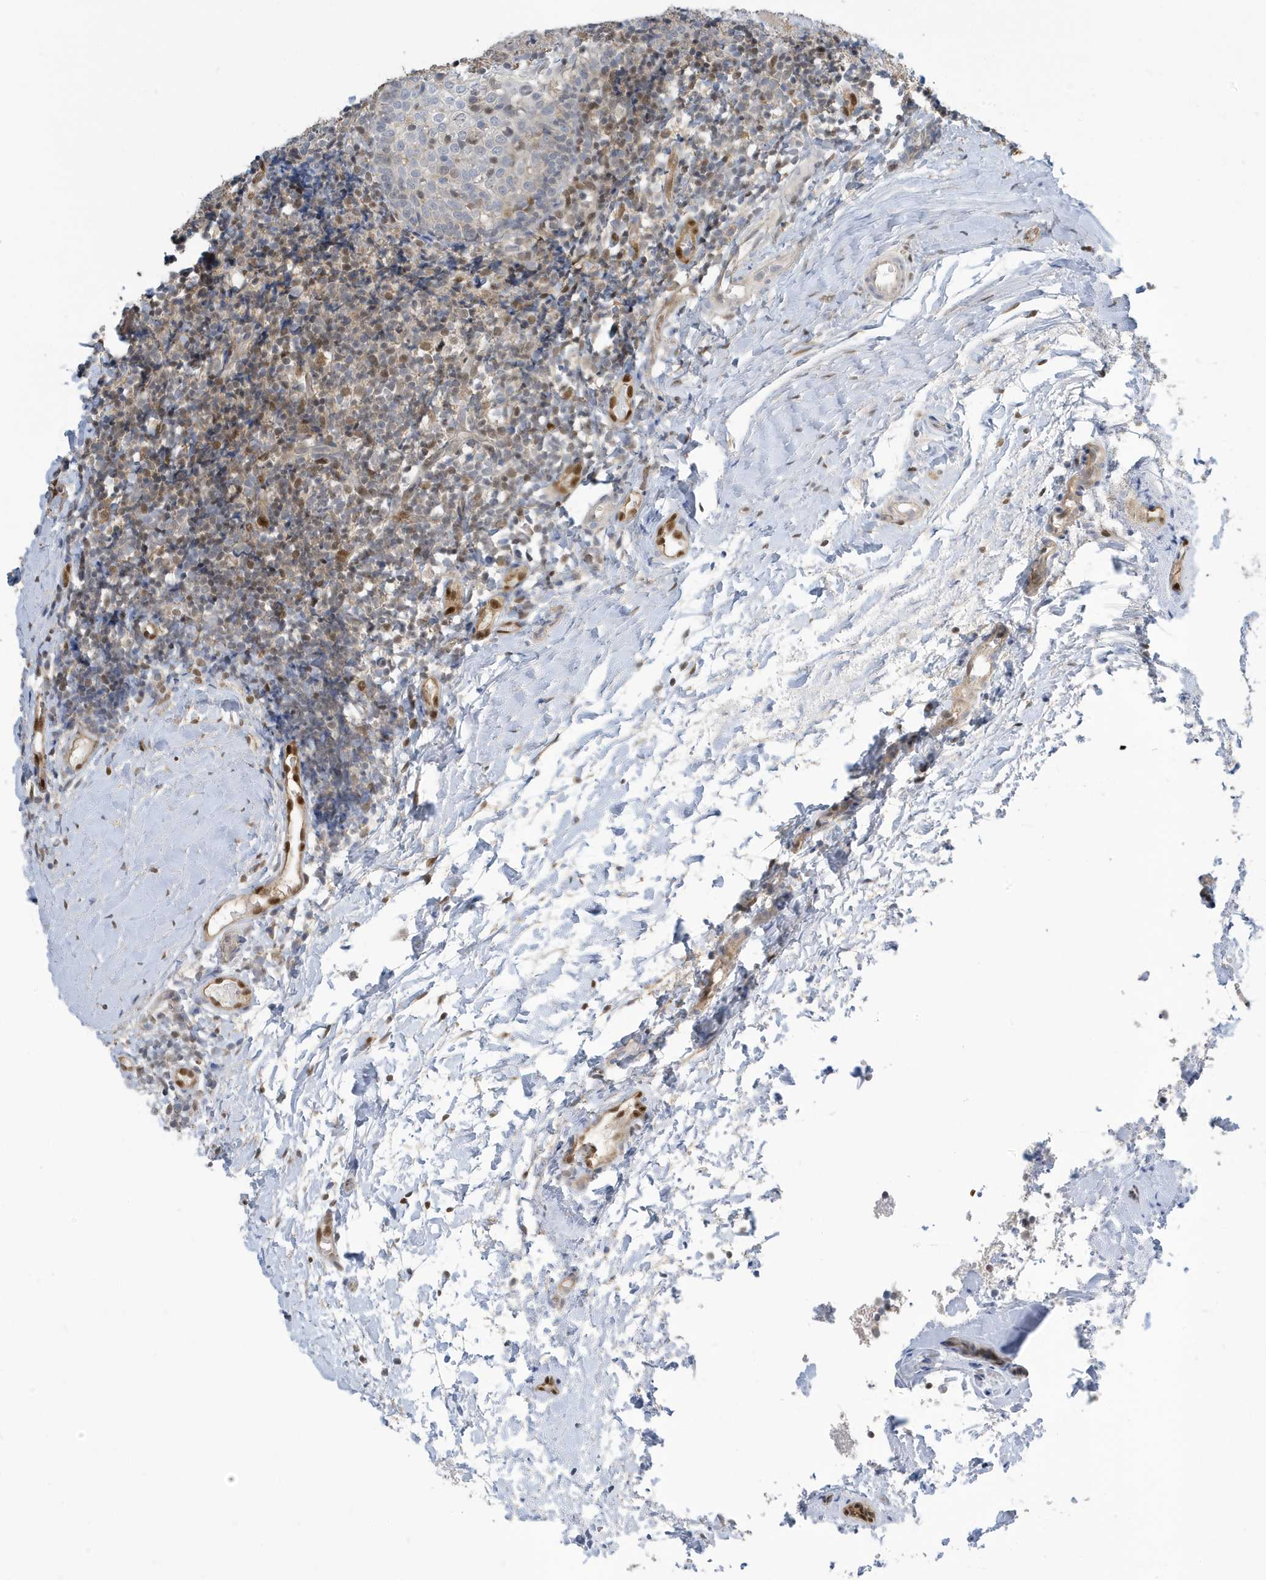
{"staining": {"intensity": "moderate", "quantity": "25%-75%", "location": "nuclear"}, "tissue": "tonsil", "cell_type": "Germinal center cells", "image_type": "normal", "snomed": [{"axis": "morphology", "description": "Normal tissue, NOS"}, {"axis": "topography", "description": "Tonsil"}], "caption": "An image showing moderate nuclear staining in about 25%-75% of germinal center cells in unremarkable tonsil, as visualized by brown immunohistochemical staining.", "gene": "NCOA7", "patient": {"sex": "female", "age": 19}}